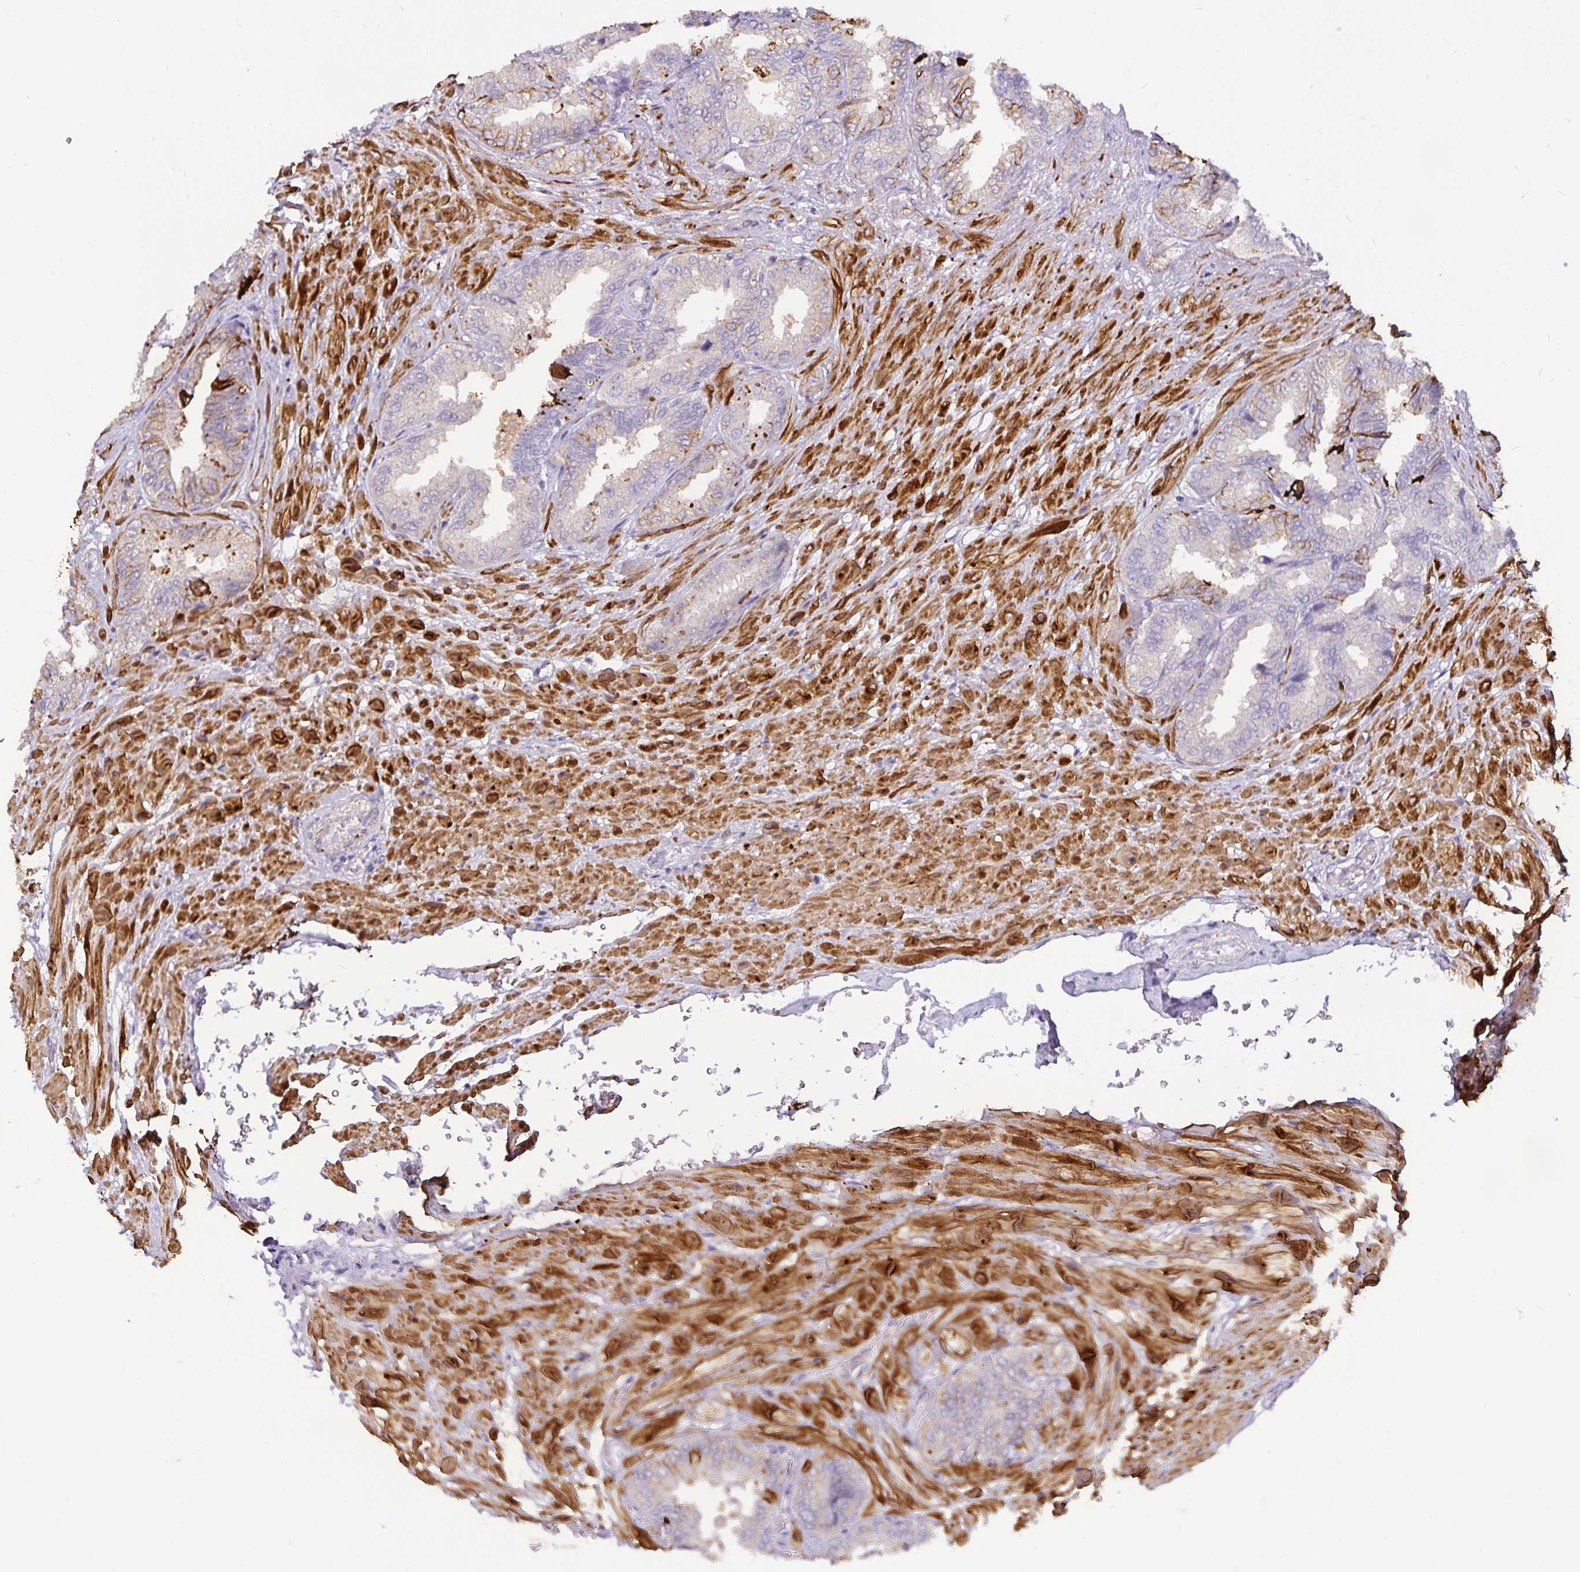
{"staining": {"intensity": "moderate", "quantity": "<25%", "location": "cytoplasmic/membranous"}, "tissue": "seminal vesicle", "cell_type": "Glandular cells", "image_type": "normal", "snomed": [{"axis": "morphology", "description": "Normal tissue, NOS"}, {"axis": "topography", "description": "Seminal veicle"}], "caption": "The micrograph shows immunohistochemical staining of normal seminal vesicle. There is moderate cytoplasmic/membranous staining is appreciated in about <25% of glandular cells.", "gene": "CA12", "patient": {"sex": "male", "age": 68}}